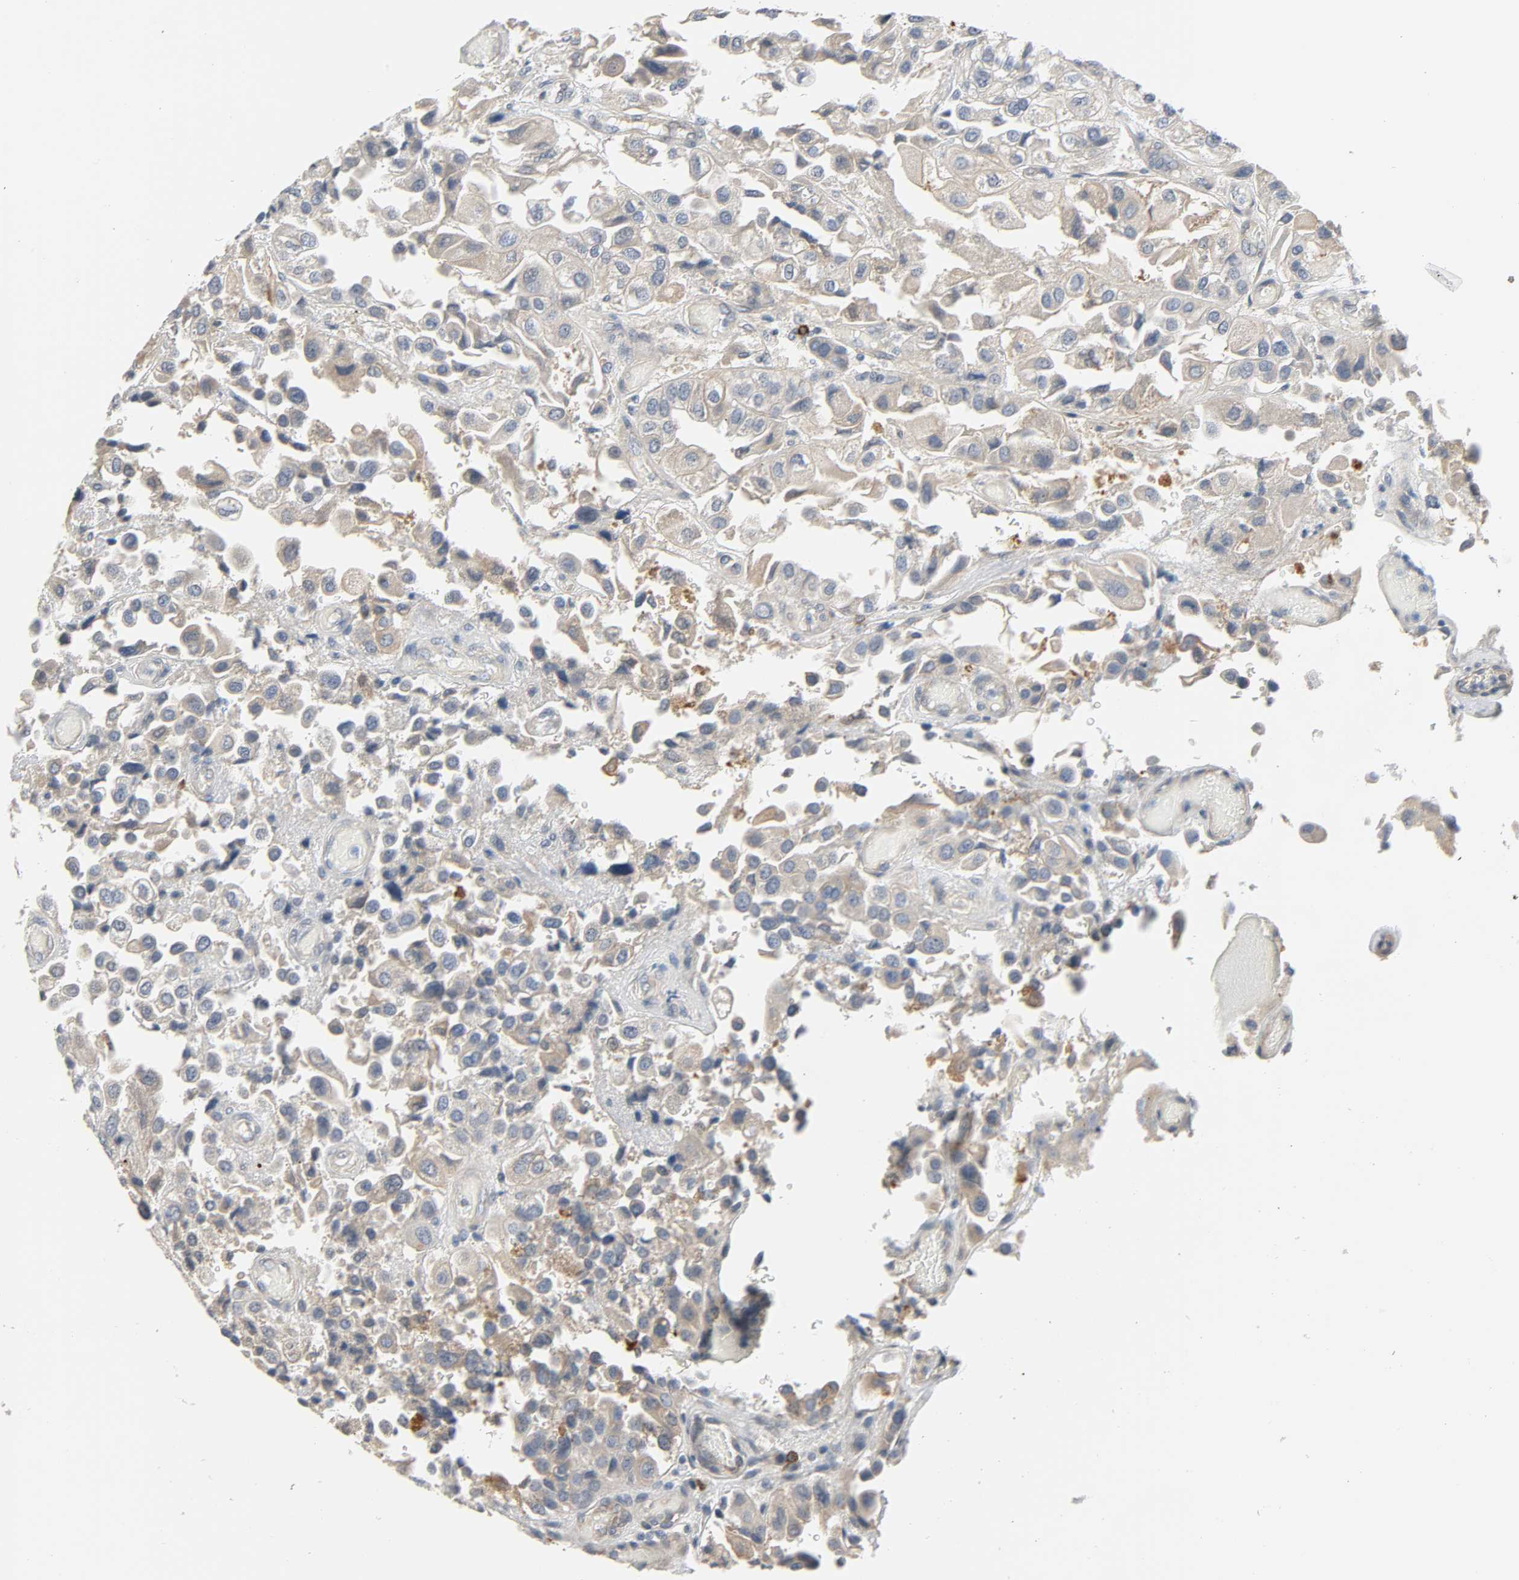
{"staining": {"intensity": "weak", "quantity": "25%-75%", "location": "cytoplasmic/membranous"}, "tissue": "urothelial cancer", "cell_type": "Tumor cells", "image_type": "cancer", "snomed": [{"axis": "morphology", "description": "Urothelial carcinoma, High grade"}, {"axis": "topography", "description": "Urinary bladder"}], "caption": "Immunohistochemical staining of human urothelial cancer displays weak cytoplasmic/membranous protein expression in approximately 25%-75% of tumor cells.", "gene": "LIMCH1", "patient": {"sex": "female", "age": 64}}